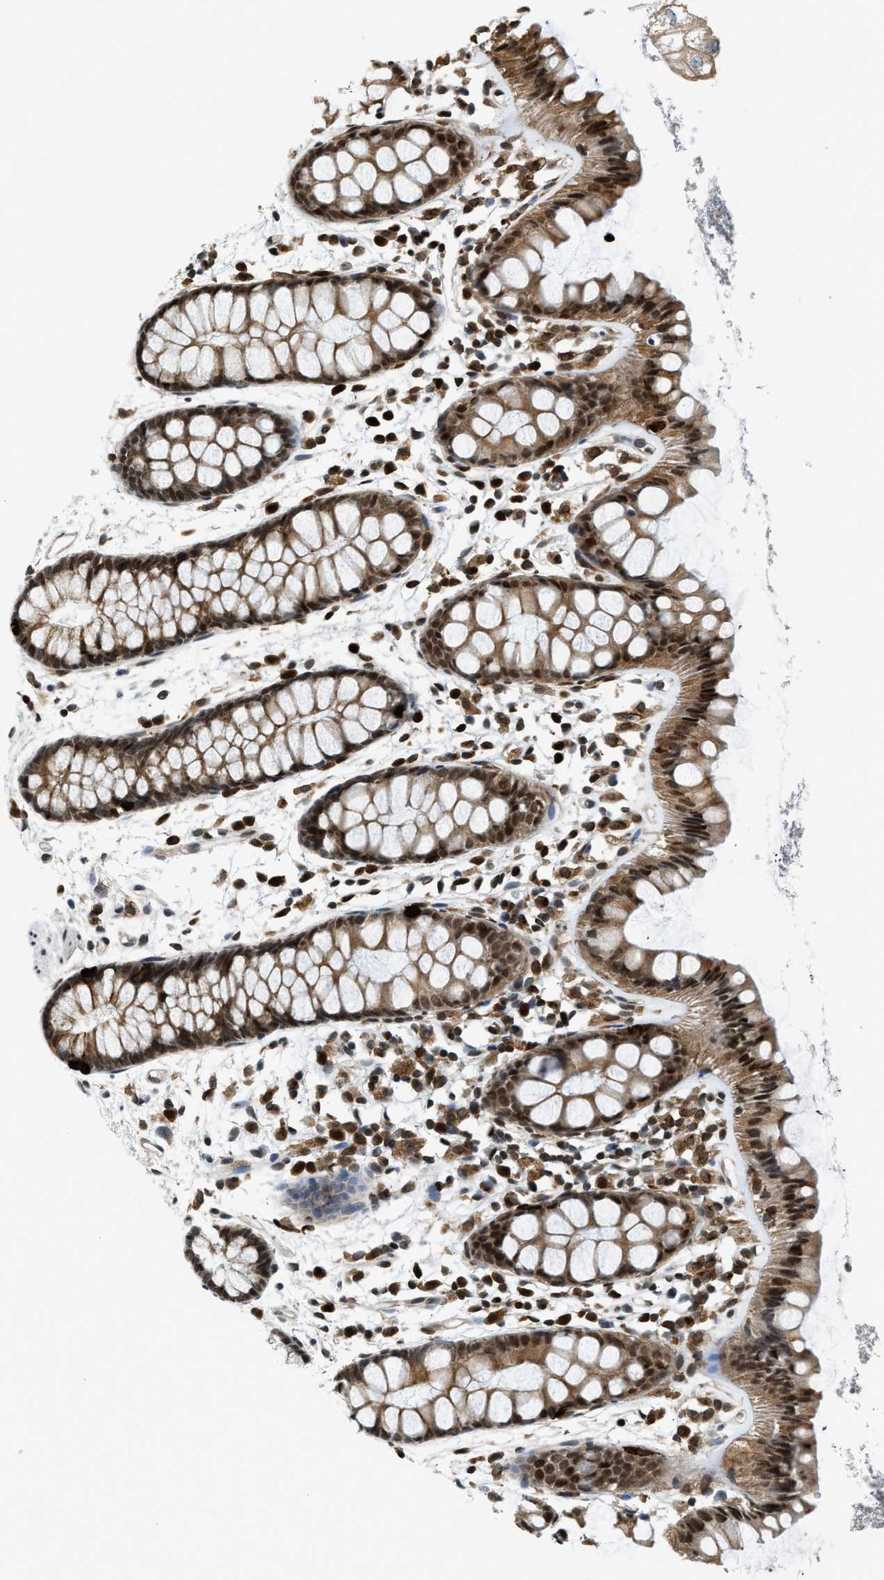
{"staining": {"intensity": "moderate", "quantity": ">75%", "location": "cytoplasmic/membranous,nuclear"}, "tissue": "rectum", "cell_type": "Glandular cells", "image_type": "normal", "snomed": [{"axis": "morphology", "description": "Normal tissue, NOS"}, {"axis": "topography", "description": "Rectum"}], "caption": "Immunohistochemistry photomicrograph of normal rectum: human rectum stained using IHC reveals medium levels of moderate protein expression localized specifically in the cytoplasmic/membranous,nuclear of glandular cells, appearing as a cytoplasmic/membranous,nuclear brown color.", "gene": "RETREG3", "patient": {"sex": "female", "age": 66}}